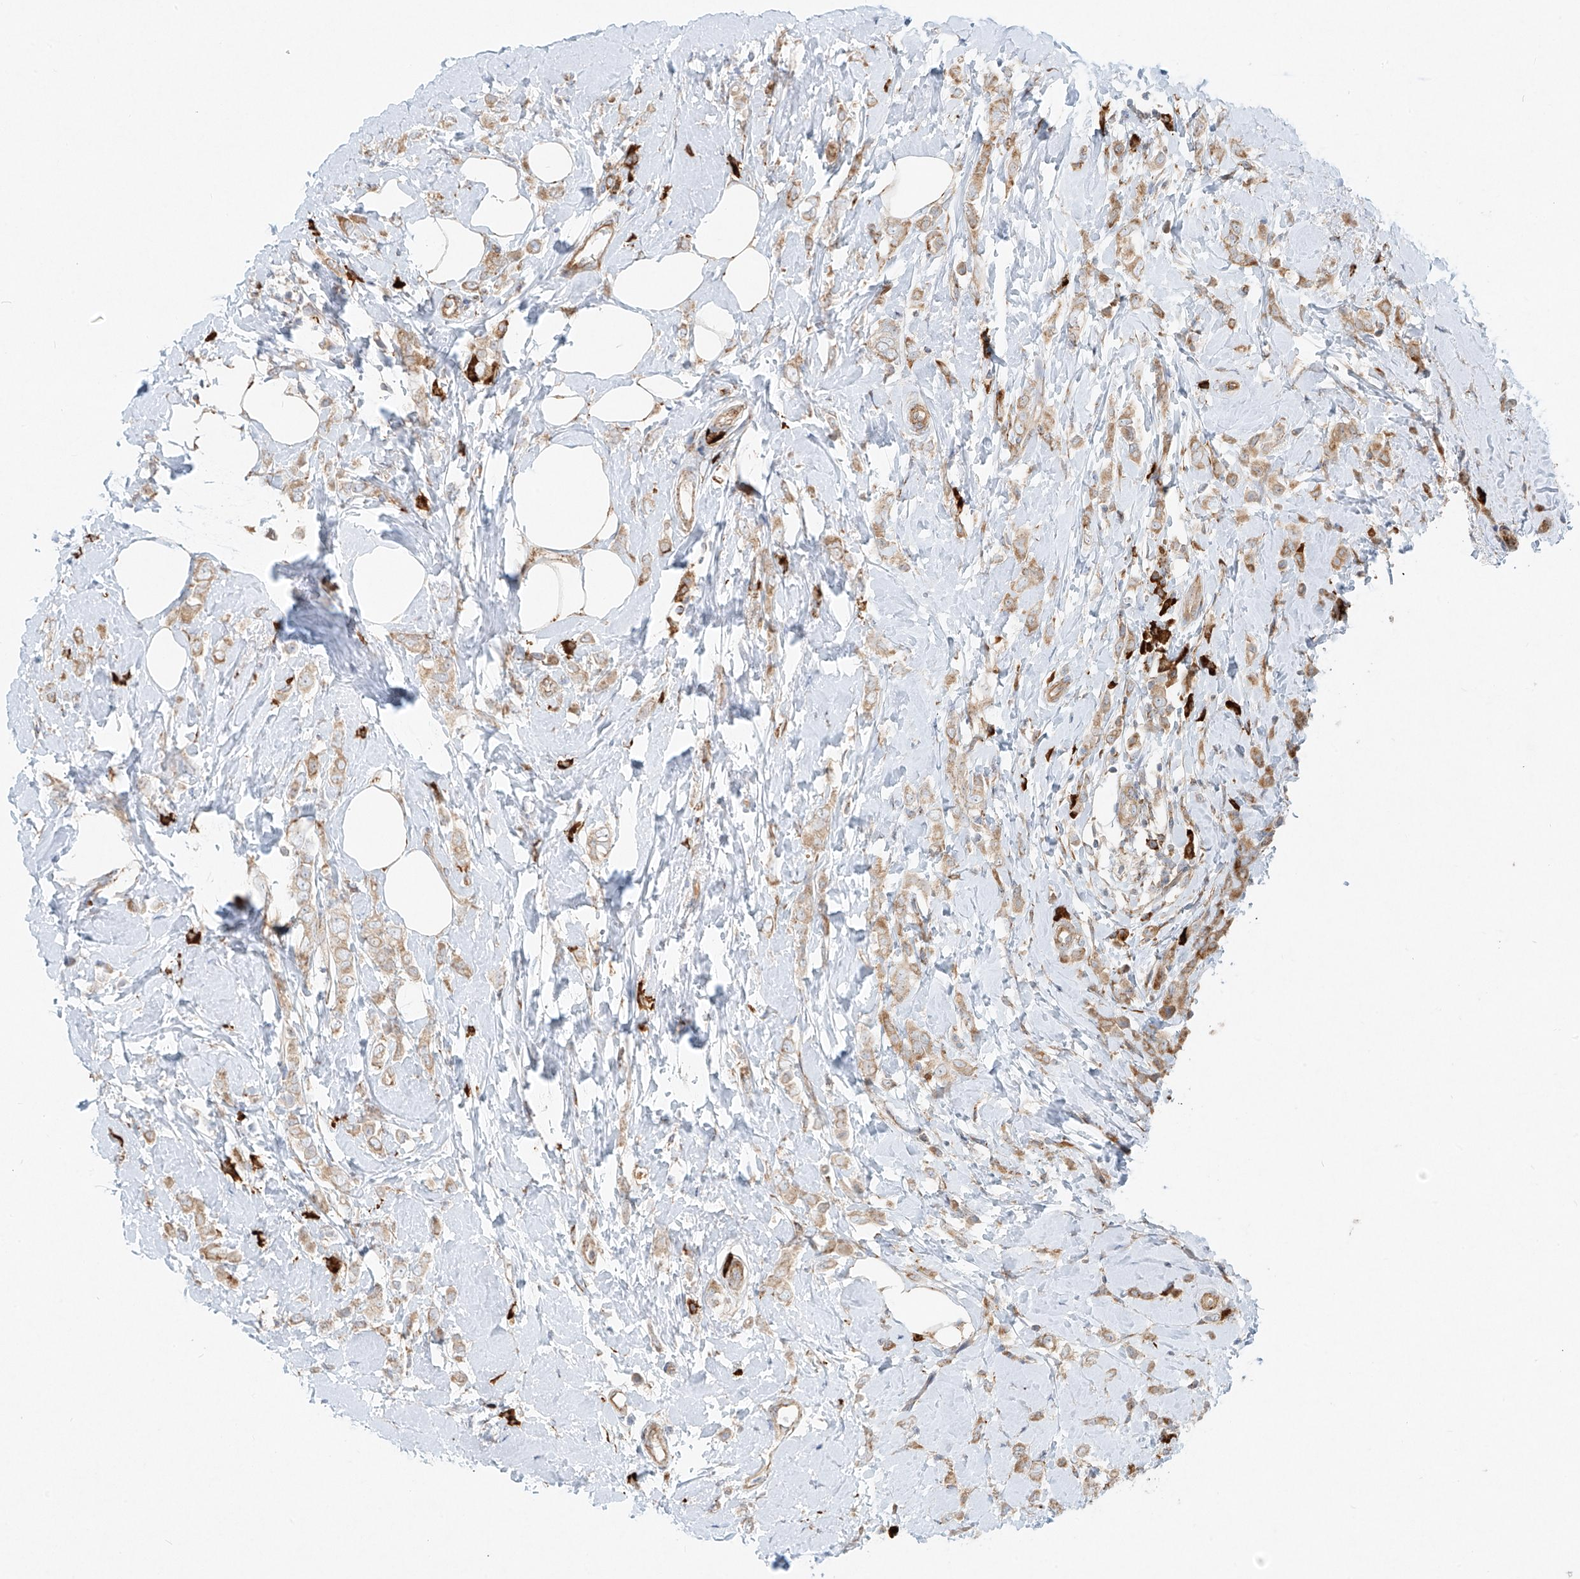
{"staining": {"intensity": "weak", "quantity": ">75%", "location": "cytoplasmic/membranous"}, "tissue": "breast cancer", "cell_type": "Tumor cells", "image_type": "cancer", "snomed": [{"axis": "morphology", "description": "Lobular carcinoma"}, {"axis": "topography", "description": "Breast"}], "caption": "Lobular carcinoma (breast) was stained to show a protein in brown. There is low levels of weak cytoplasmic/membranous positivity in approximately >75% of tumor cells. The protein of interest is stained brown, and the nuclei are stained in blue (DAB (3,3'-diaminobenzidine) IHC with brightfield microscopy, high magnification).", "gene": "EIPR1", "patient": {"sex": "female", "age": 47}}